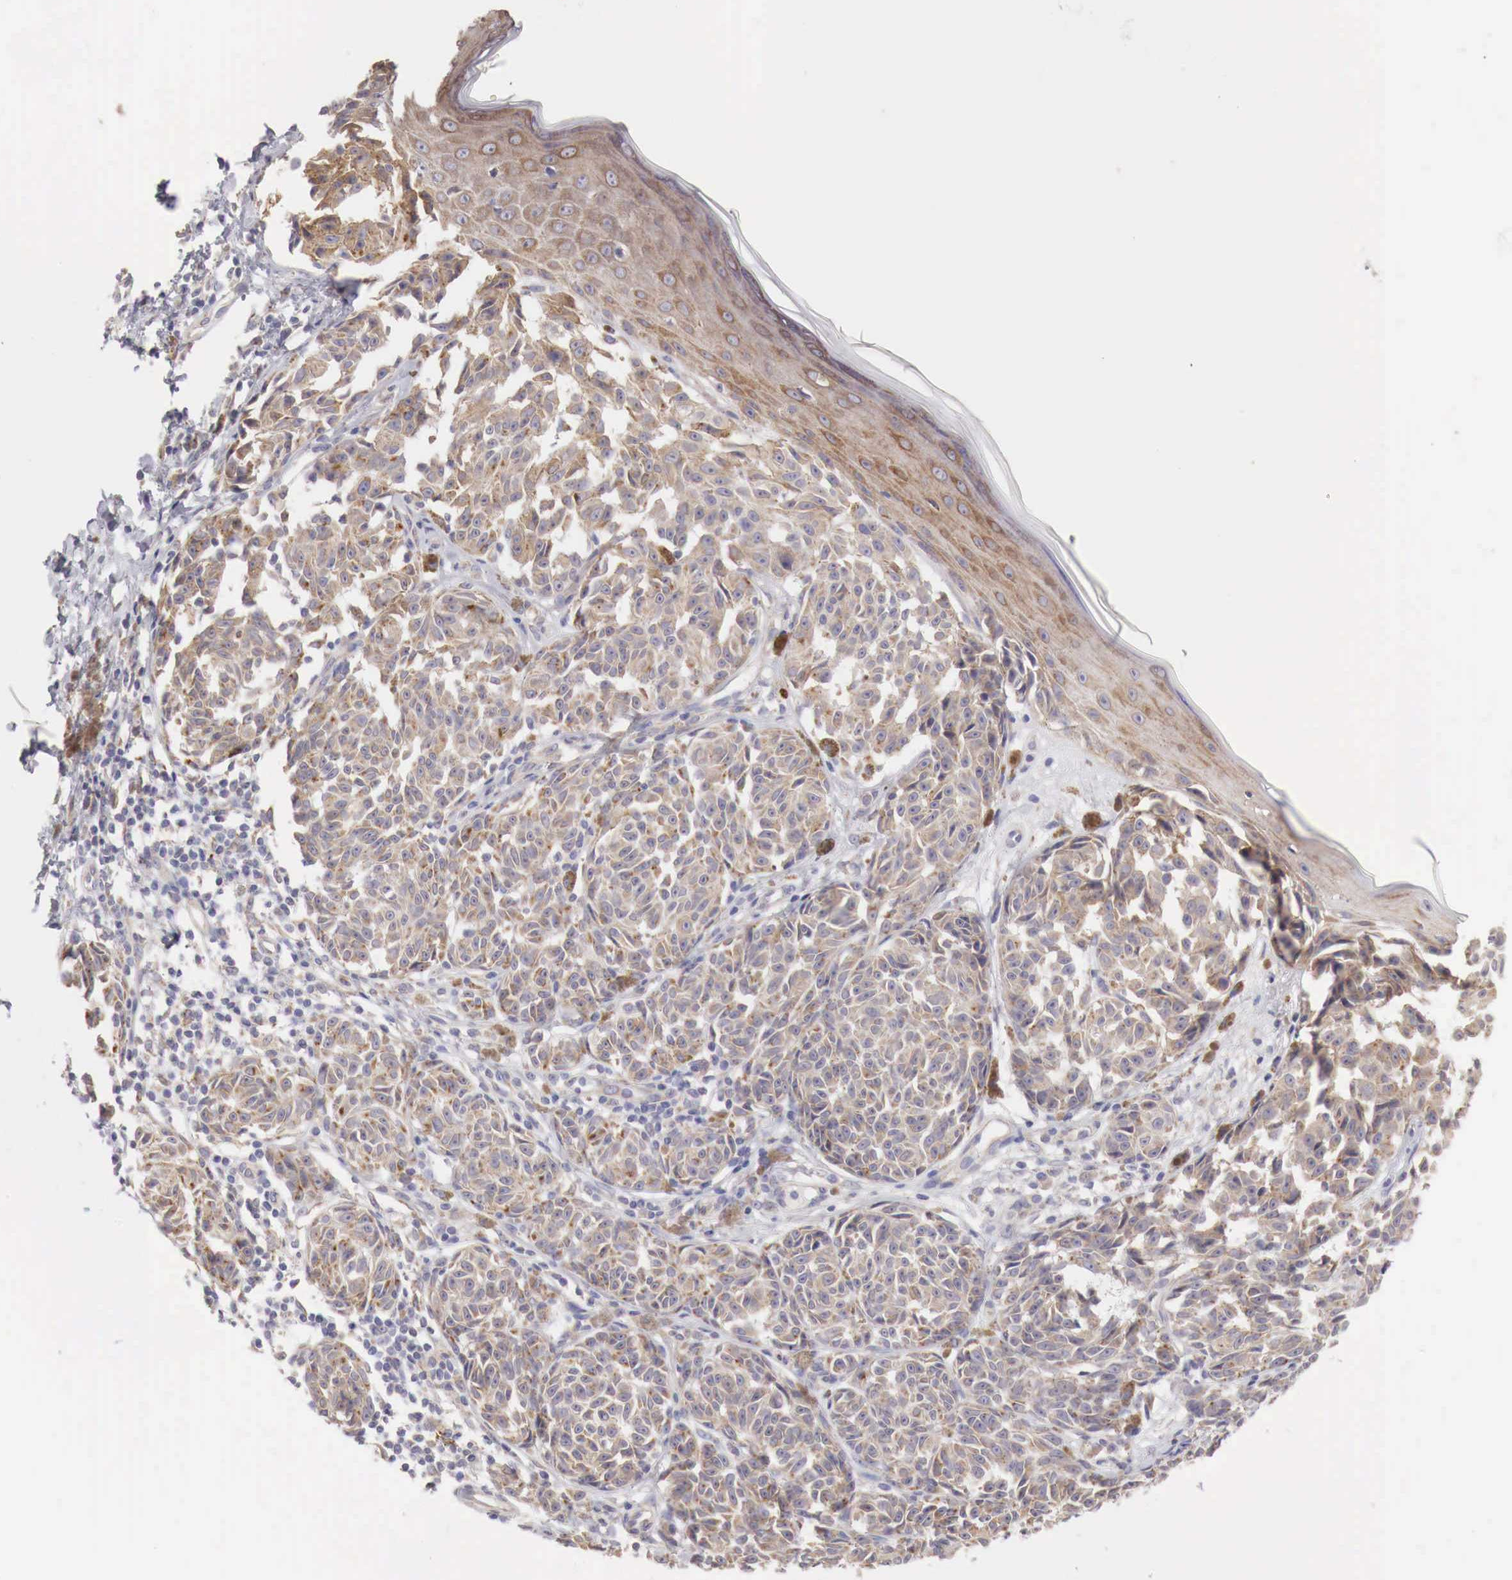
{"staining": {"intensity": "moderate", "quantity": ">75%", "location": "cytoplasmic/membranous"}, "tissue": "melanoma", "cell_type": "Tumor cells", "image_type": "cancer", "snomed": [{"axis": "morphology", "description": "Malignant melanoma, NOS"}, {"axis": "topography", "description": "Skin"}], "caption": "Moderate cytoplasmic/membranous staining is appreciated in about >75% of tumor cells in malignant melanoma. Using DAB (brown) and hematoxylin (blue) stains, captured at high magnification using brightfield microscopy.", "gene": "NSDHL", "patient": {"sex": "male", "age": 49}}